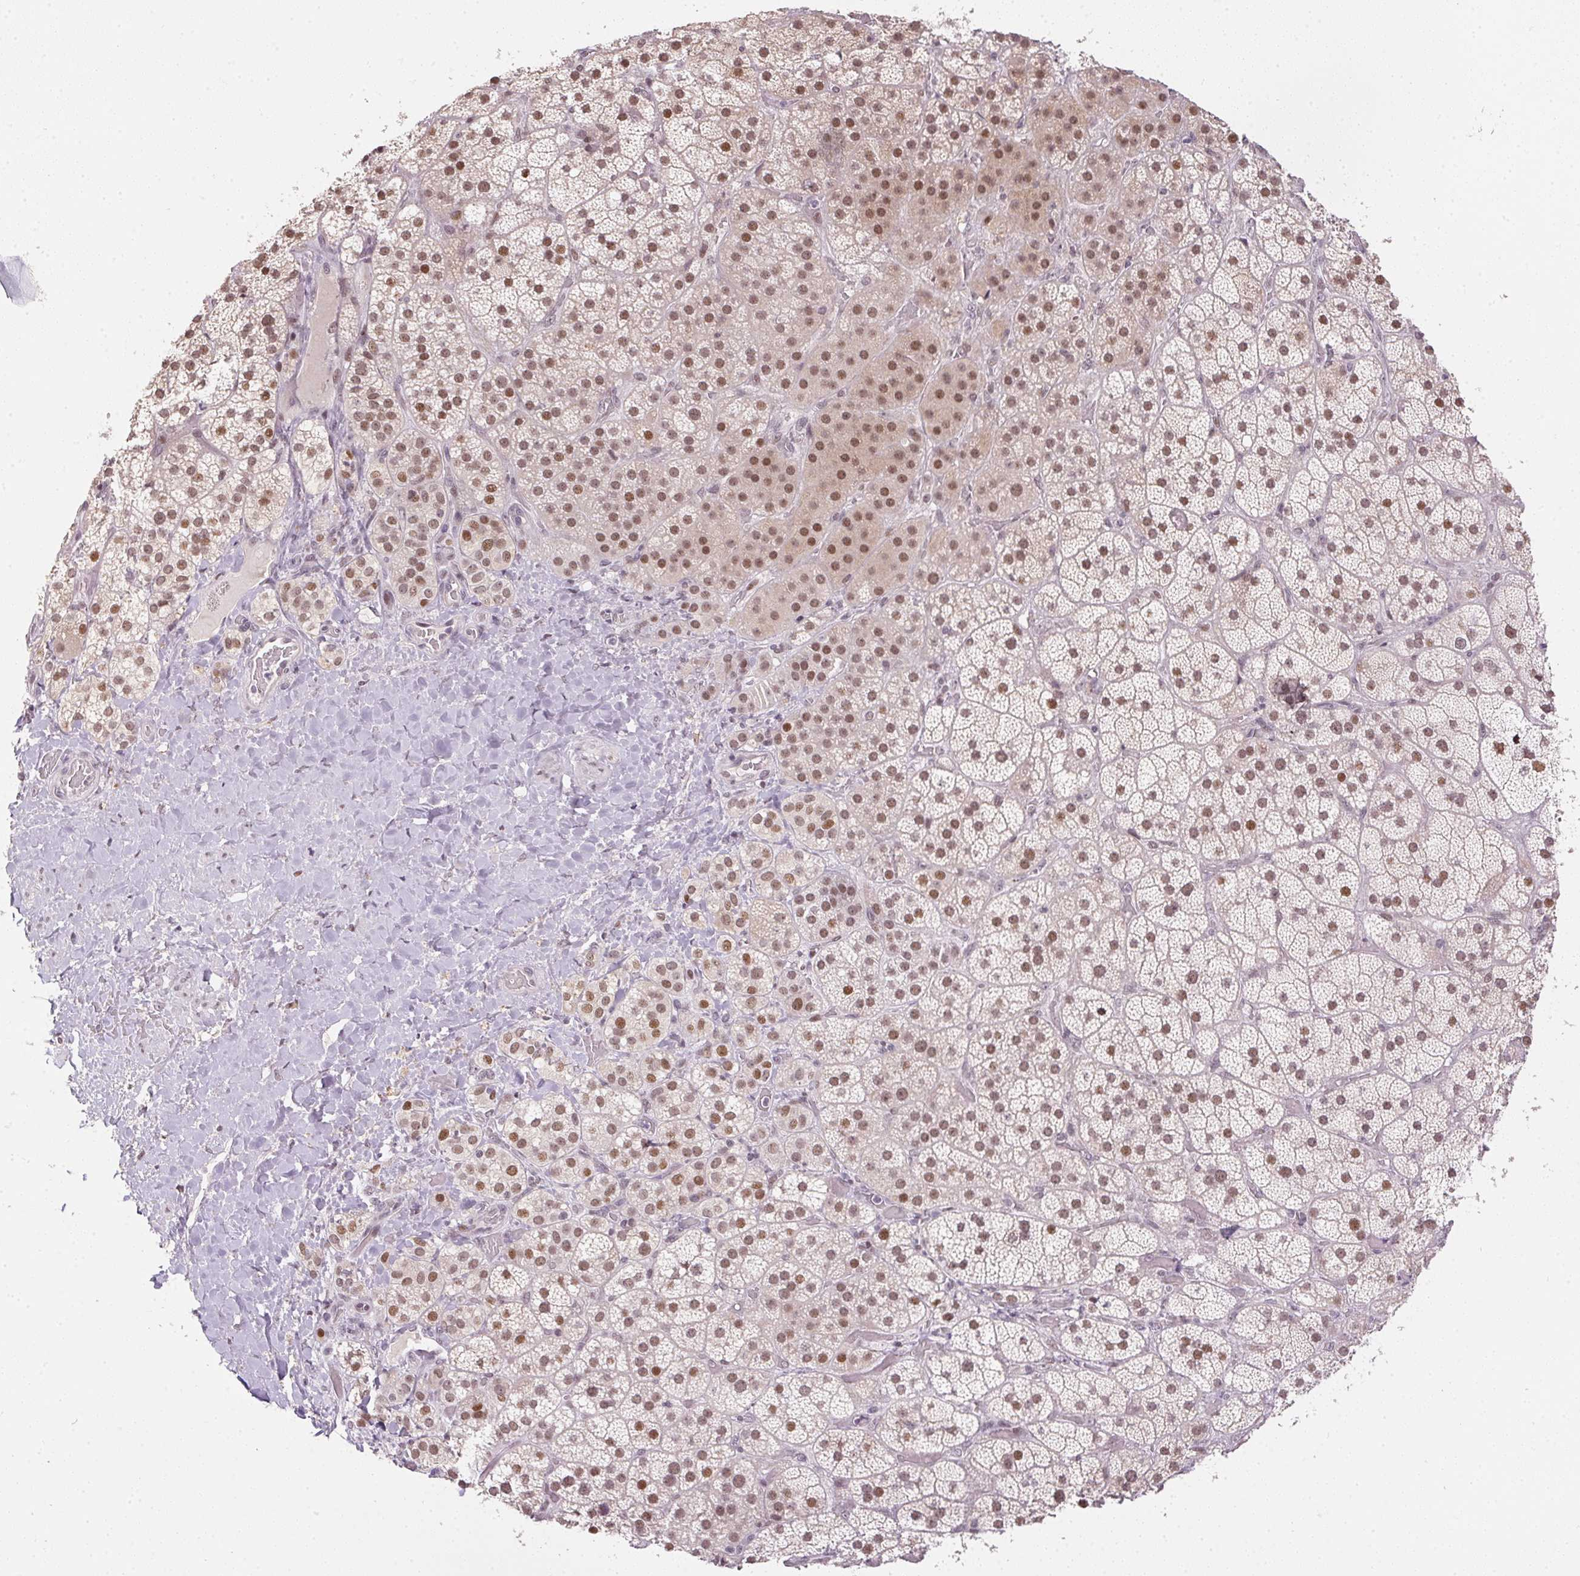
{"staining": {"intensity": "moderate", "quantity": ">75%", "location": "nuclear"}, "tissue": "adrenal gland", "cell_type": "Glandular cells", "image_type": "normal", "snomed": [{"axis": "morphology", "description": "Normal tissue, NOS"}, {"axis": "topography", "description": "Adrenal gland"}], "caption": "An image of human adrenal gland stained for a protein reveals moderate nuclear brown staining in glandular cells.", "gene": "KDM4D", "patient": {"sex": "male", "age": 57}}